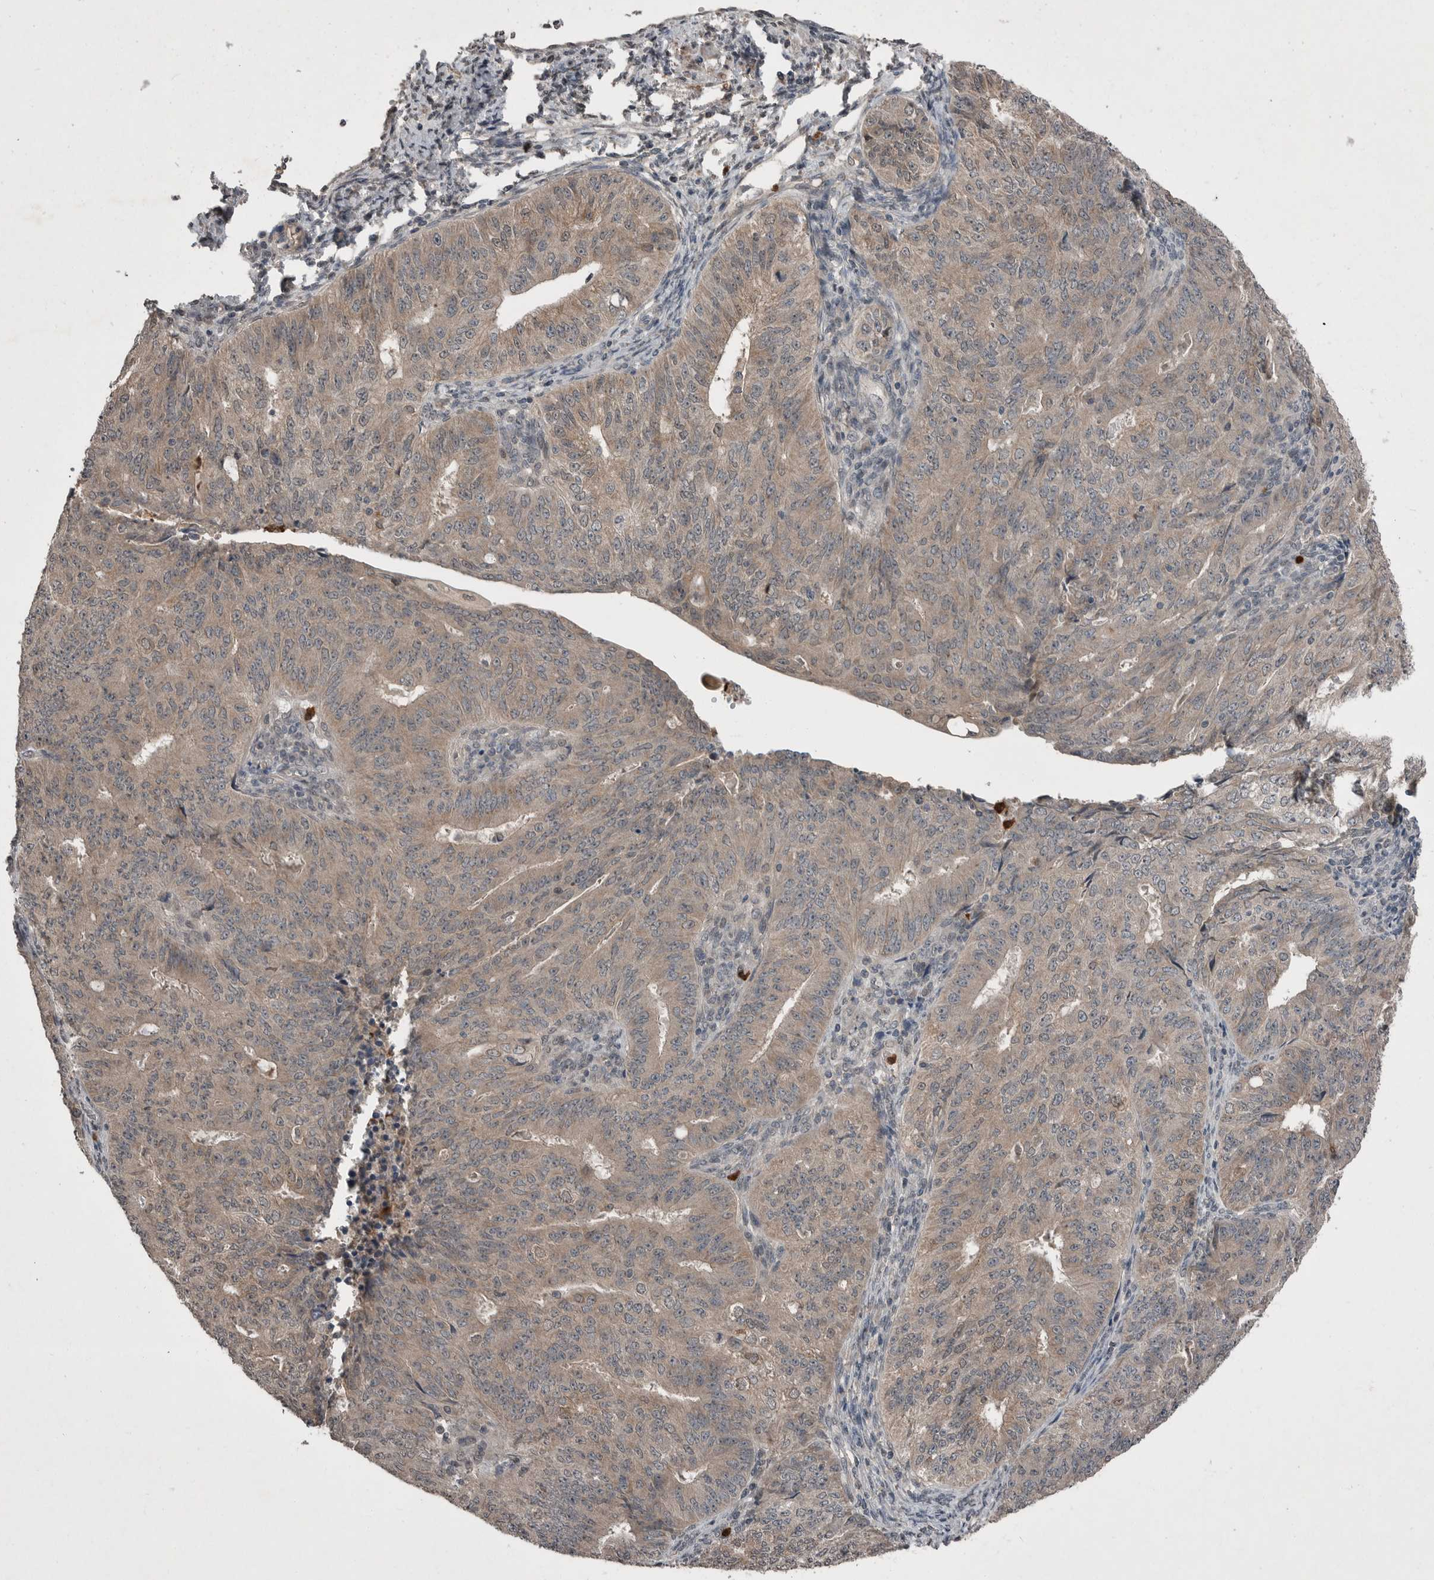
{"staining": {"intensity": "weak", "quantity": ">75%", "location": "cytoplasmic/membranous"}, "tissue": "endometrial cancer", "cell_type": "Tumor cells", "image_type": "cancer", "snomed": [{"axis": "morphology", "description": "Adenocarcinoma, NOS"}, {"axis": "topography", "description": "Endometrium"}], "caption": "The photomicrograph reveals staining of adenocarcinoma (endometrial), revealing weak cytoplasmic/membranous protein expression (brown color) within tumor cells.", "gene": "SCP2", "patient": {"sex": "female", "age": 32}}